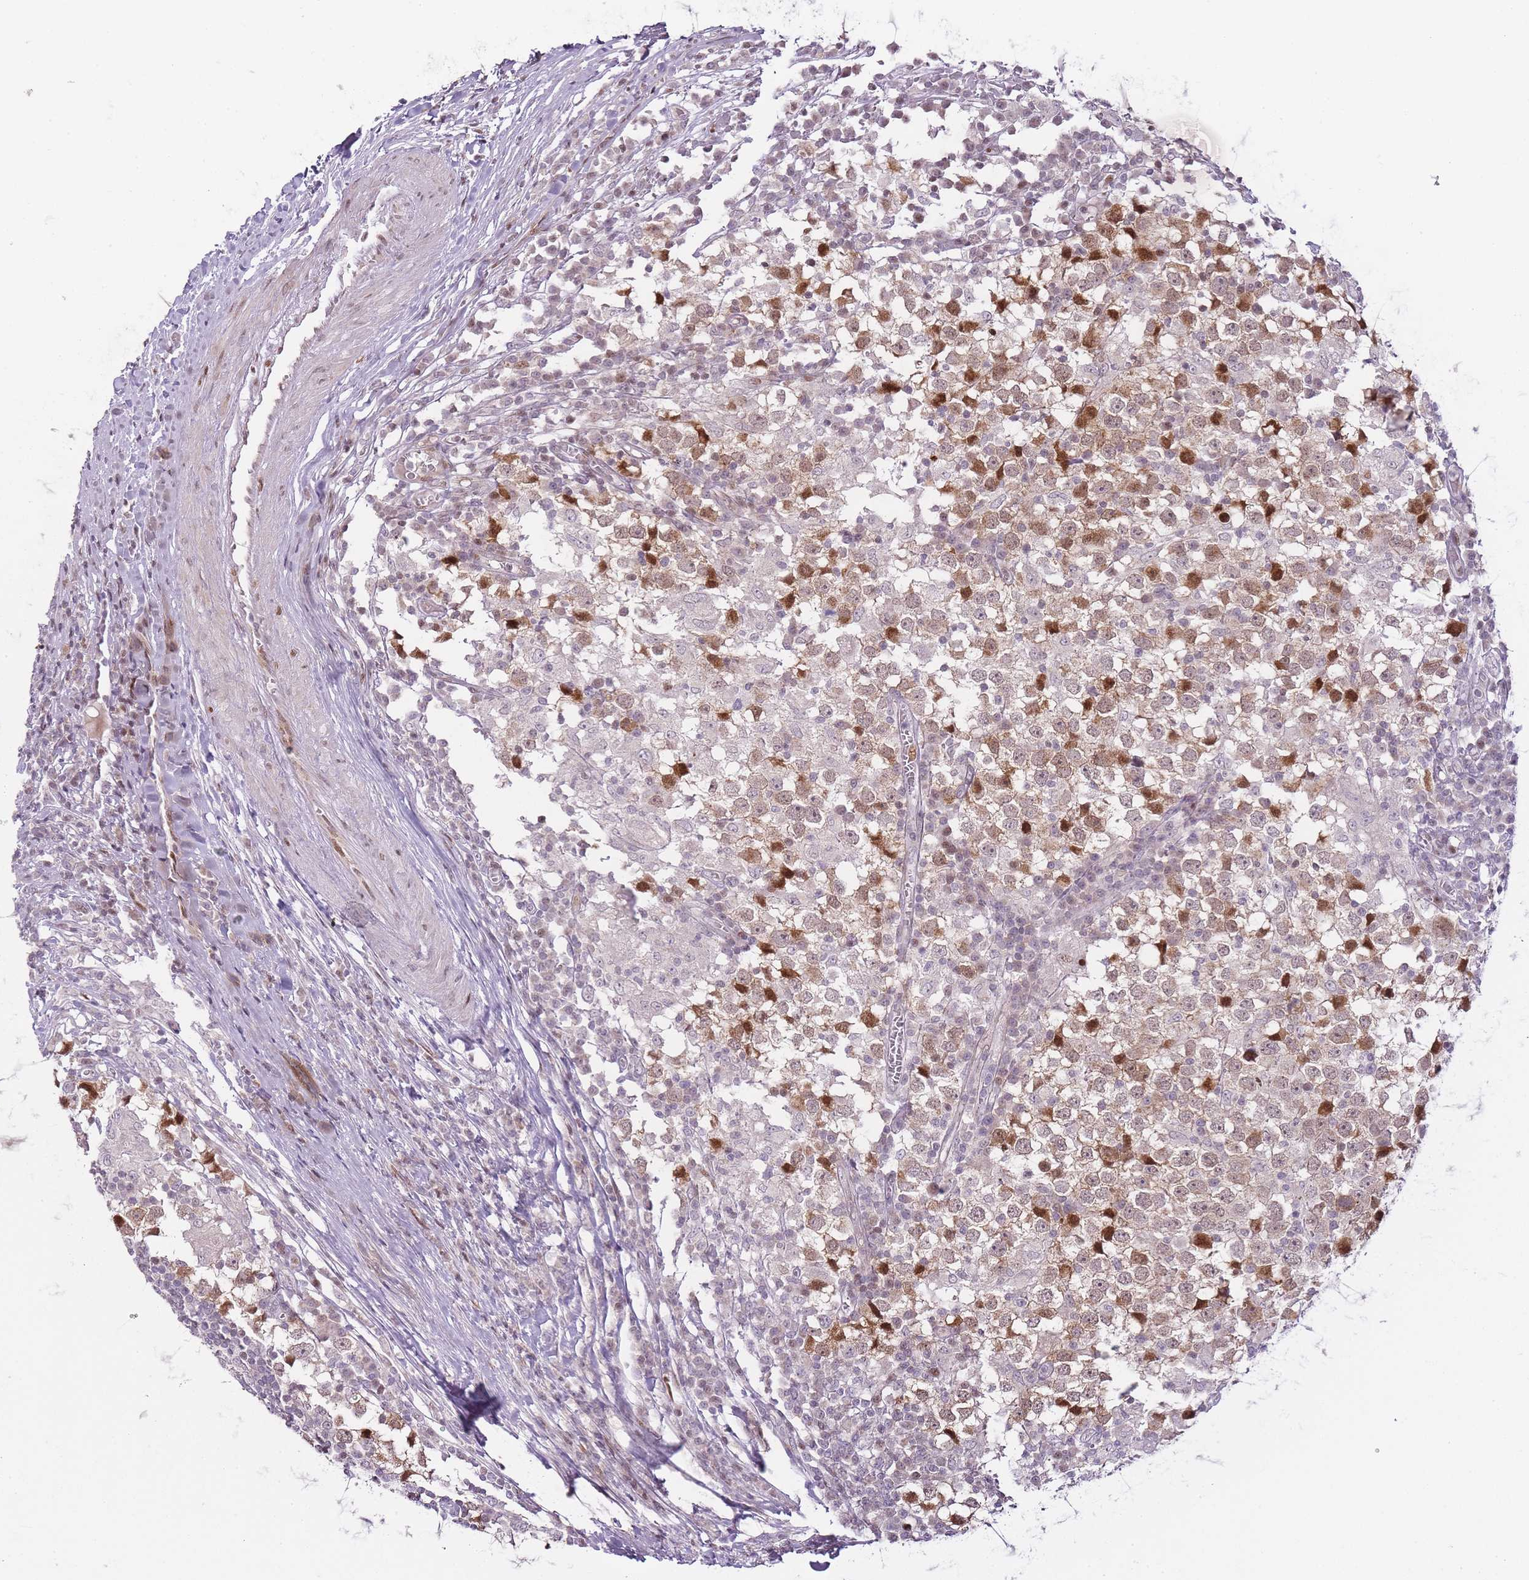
{"staining": {"intensity": "moderate", "quantity": "25%-75%", "location": "cytoplasmic/membranous,nuclear"}, "tissue": "testis cancer", "cell_type": "Tumor cells", "image_type": "cancer", "snomed": [{"axis": "morphology", "description": "Seminoma, NOS"}, {"axis": "topography", "description": "Testis"}], "caption": "Protein expression analysis of human seminoma (testis) reveals moderate cytoplasmic/membranous and nuclear staining in approximately 25%-75% of tumor cells.", "gene": "OGG1", "patient": {"sex": "male", "age": 65}}